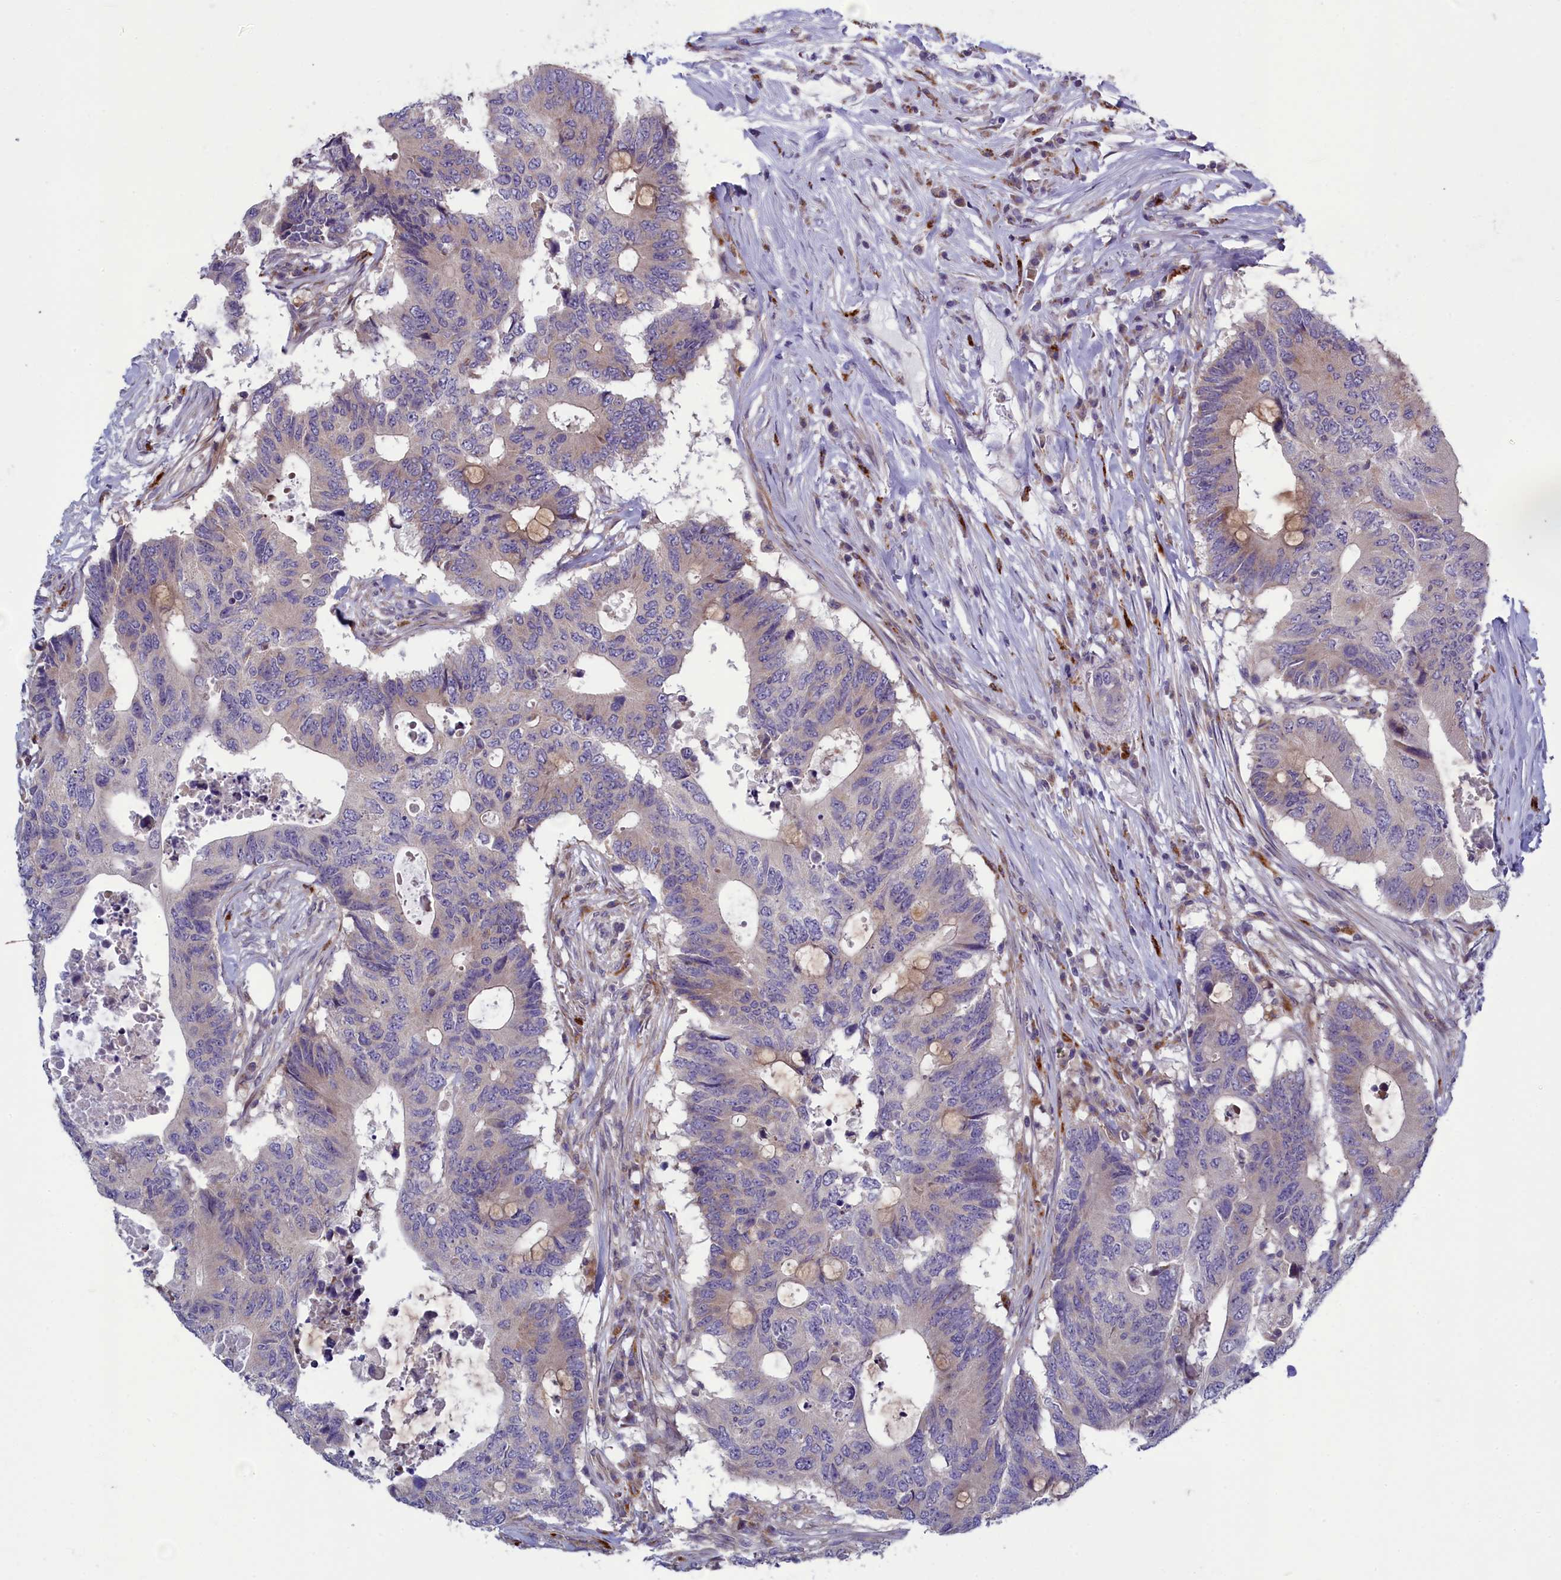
{"staining": {"intensity": "negative", "quantity": "none", "location": "none"}, "tissue": "colorectal cancer", "cell_type": "Tumor cells", "image_type": "cancer", "snomed": [{"axis": "morphology", "description": "Adenocarcinoma, NOS"}, {"axis": "topography", "description": "Colon"}], "caption": "A histopathology image of colorectal cancer stained for a protein shows no brown staining in tumor cells.", "gene": "BLTP2", "patient": {"sex": "male", "age": 71}}